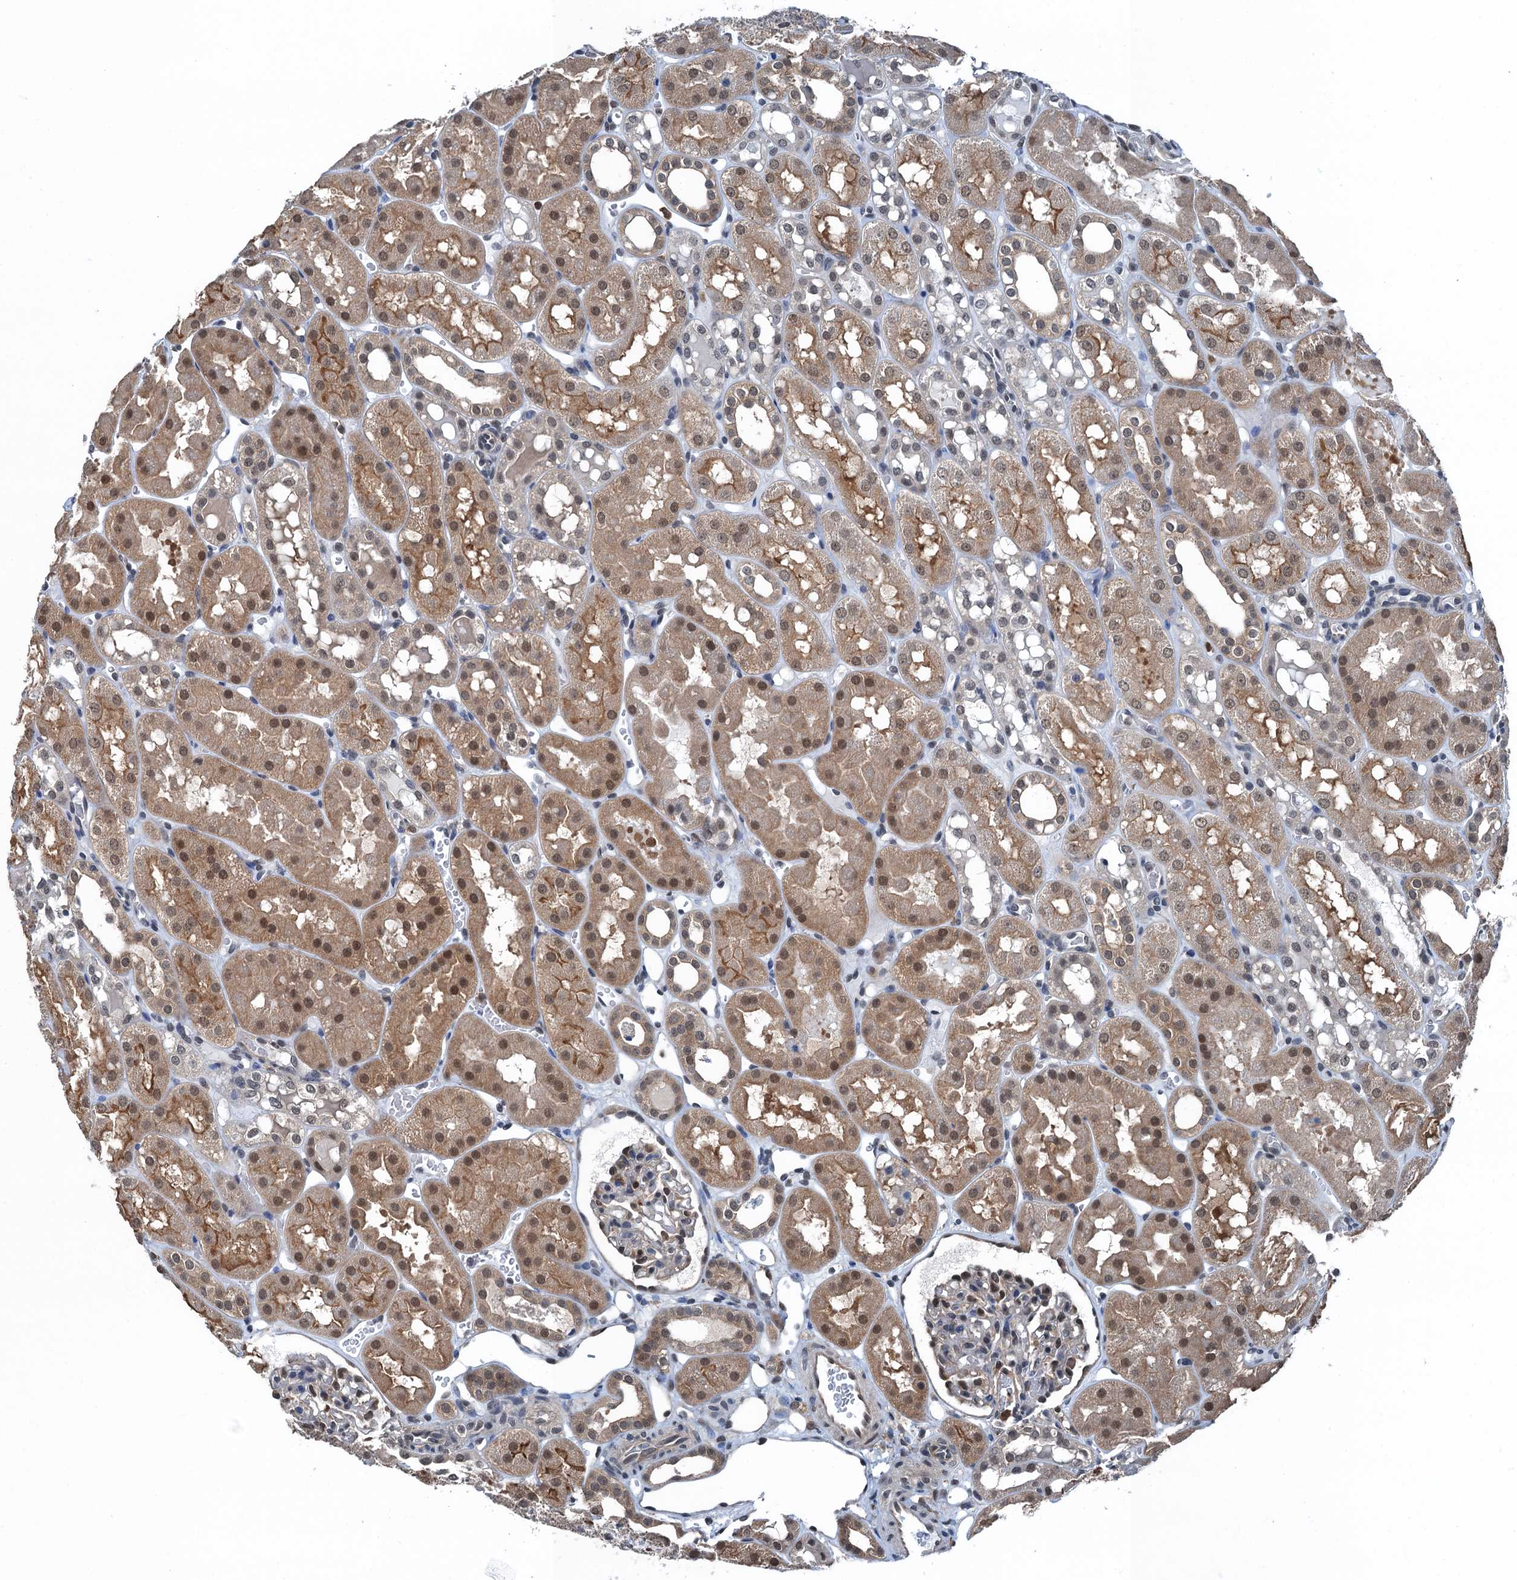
{"staining": {"intensity": "moderate", "quantity": "25%-75%", "location": "nuclear"}, "tissue": "kidney", "cell_type": "Cells in glomeruli", "image_type": "normal", "snomed": [{"axis": "morphology", "description": "Normal tissue, NOS"}, {"axis": "topography", "description": "Kidney"}], "caption": "Moderate nuclear expression for a protein is identified in approximately 25%-75% of cells in glomeruli of unremarkable kidney using immunohistochemistry.", "gene": "RNH1", "patient": {"sex": "male", "age": 16}}